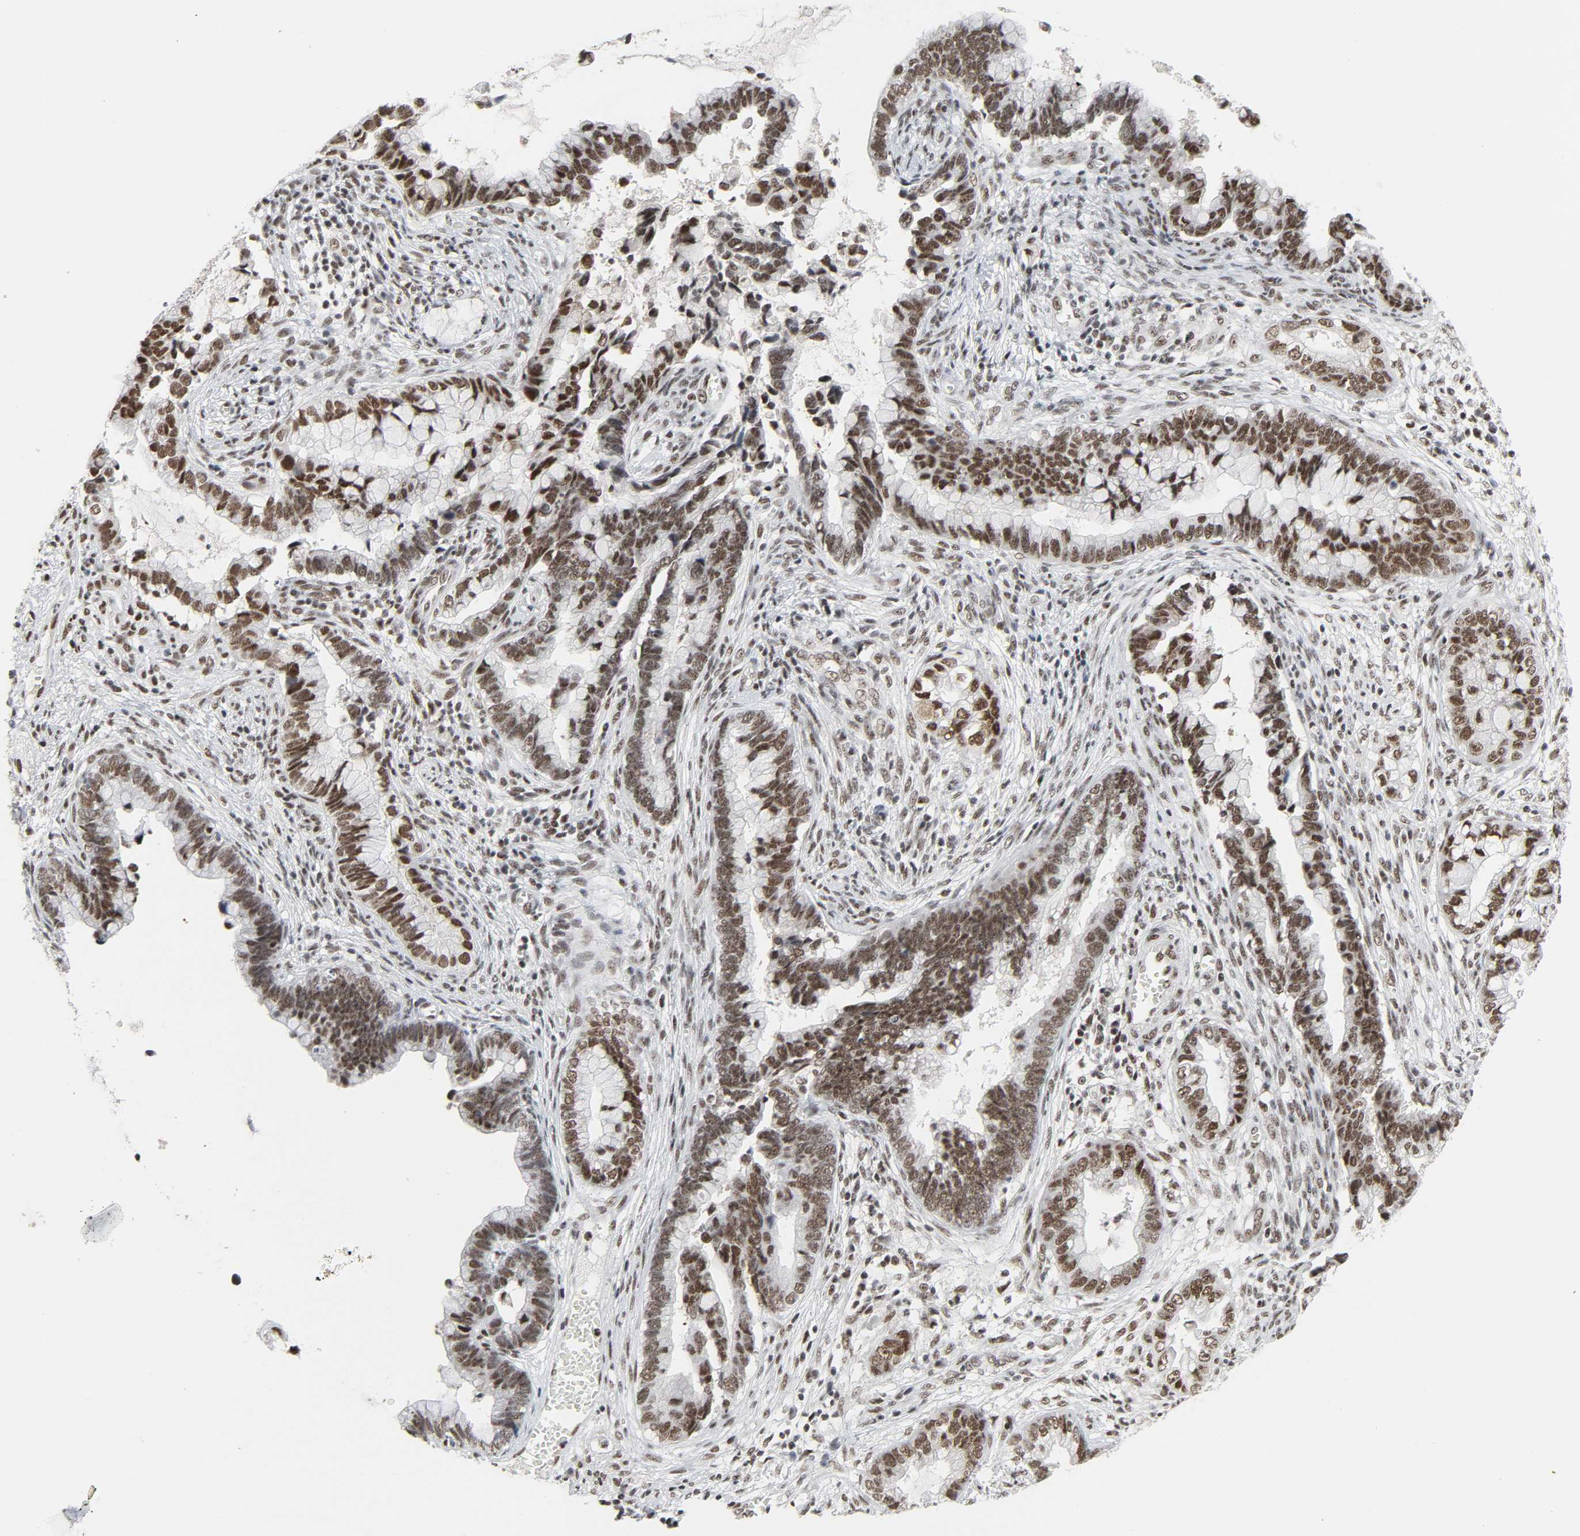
{"staining": {"intensity": "moderate", "quantity": ">75%", "location": "nuclear"}, "tissue": "cervical cancer", "cell_type": "Tumor cells", "image_type": "cancer", "snomed": [{"axis": "morphology", "description": "Adenocarcinoma, NOS"}, {"axis": "topography", "description": "Cervix"}], "caption": "Cervical cancer (adenocarcinoma) was stained to show a protein in brown. There is medium levels of moderate nuclear staining in approximately >75% of tumor cells. Using DAB (brown) and hematoxylin (blue) stains, captured at high magnification using brightfield microscopy.", "gene": "CDK7", "patient": {"sex": "female", "age": 44}}